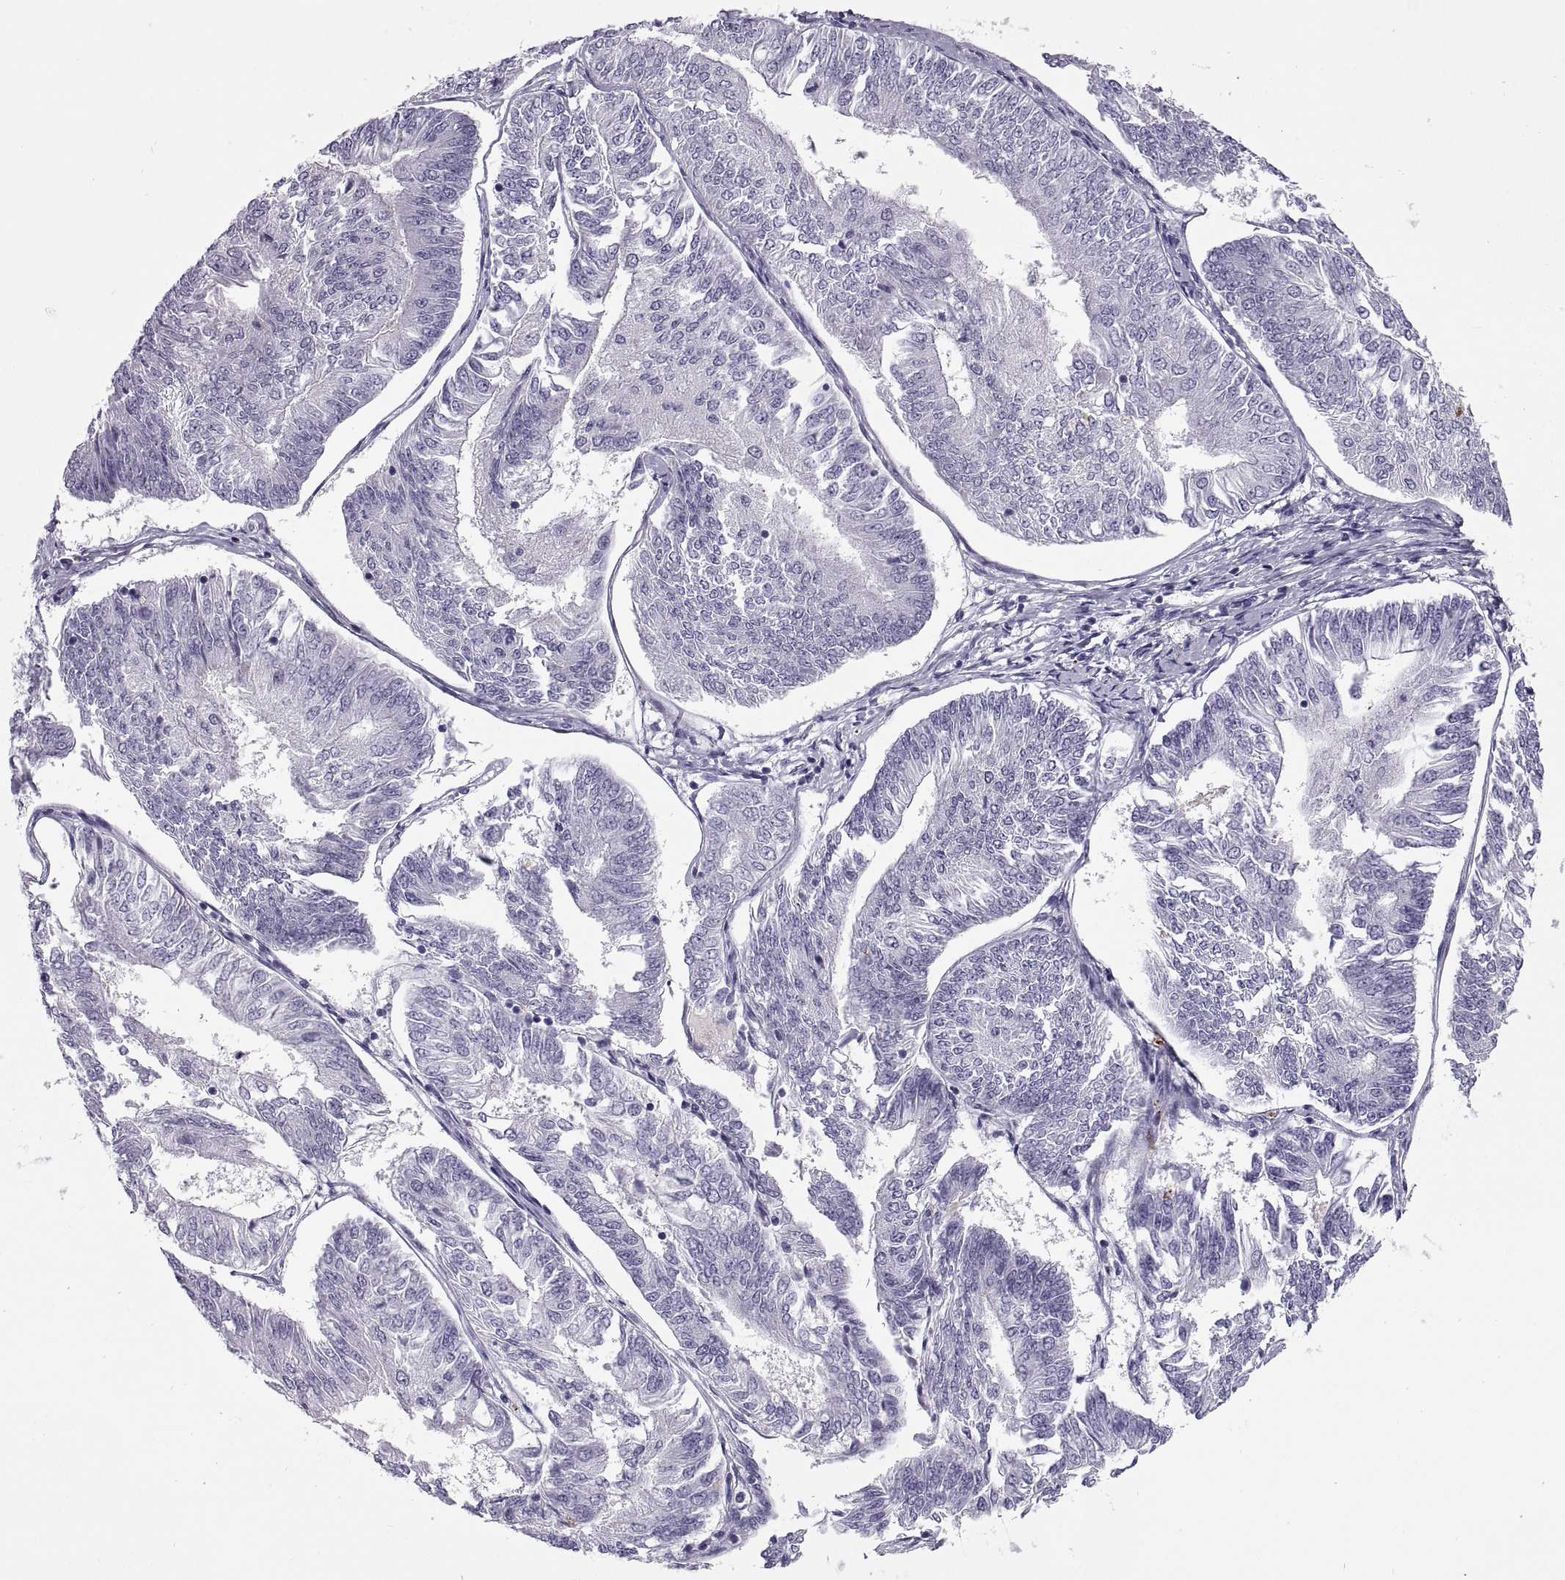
{"staining": {"intensity": "negative", "quantity": "none", "location": "none"}, "tissue": "endometrial cancer", "cell_type": "Tumor cells", "image_type": "cancer", "snomed": [{"axis": "morphology", "description": "Adenocarcinoma, NOS"}, {"axis": "topography", "description": "Endometrium"}], "caption": "Human adenocarcinoma (endometrial) stained for a protein using IHC reveals no positivity in tumor cells.", "gene": "QRICH2", "patient": {"sex": "female", "age": 58}}